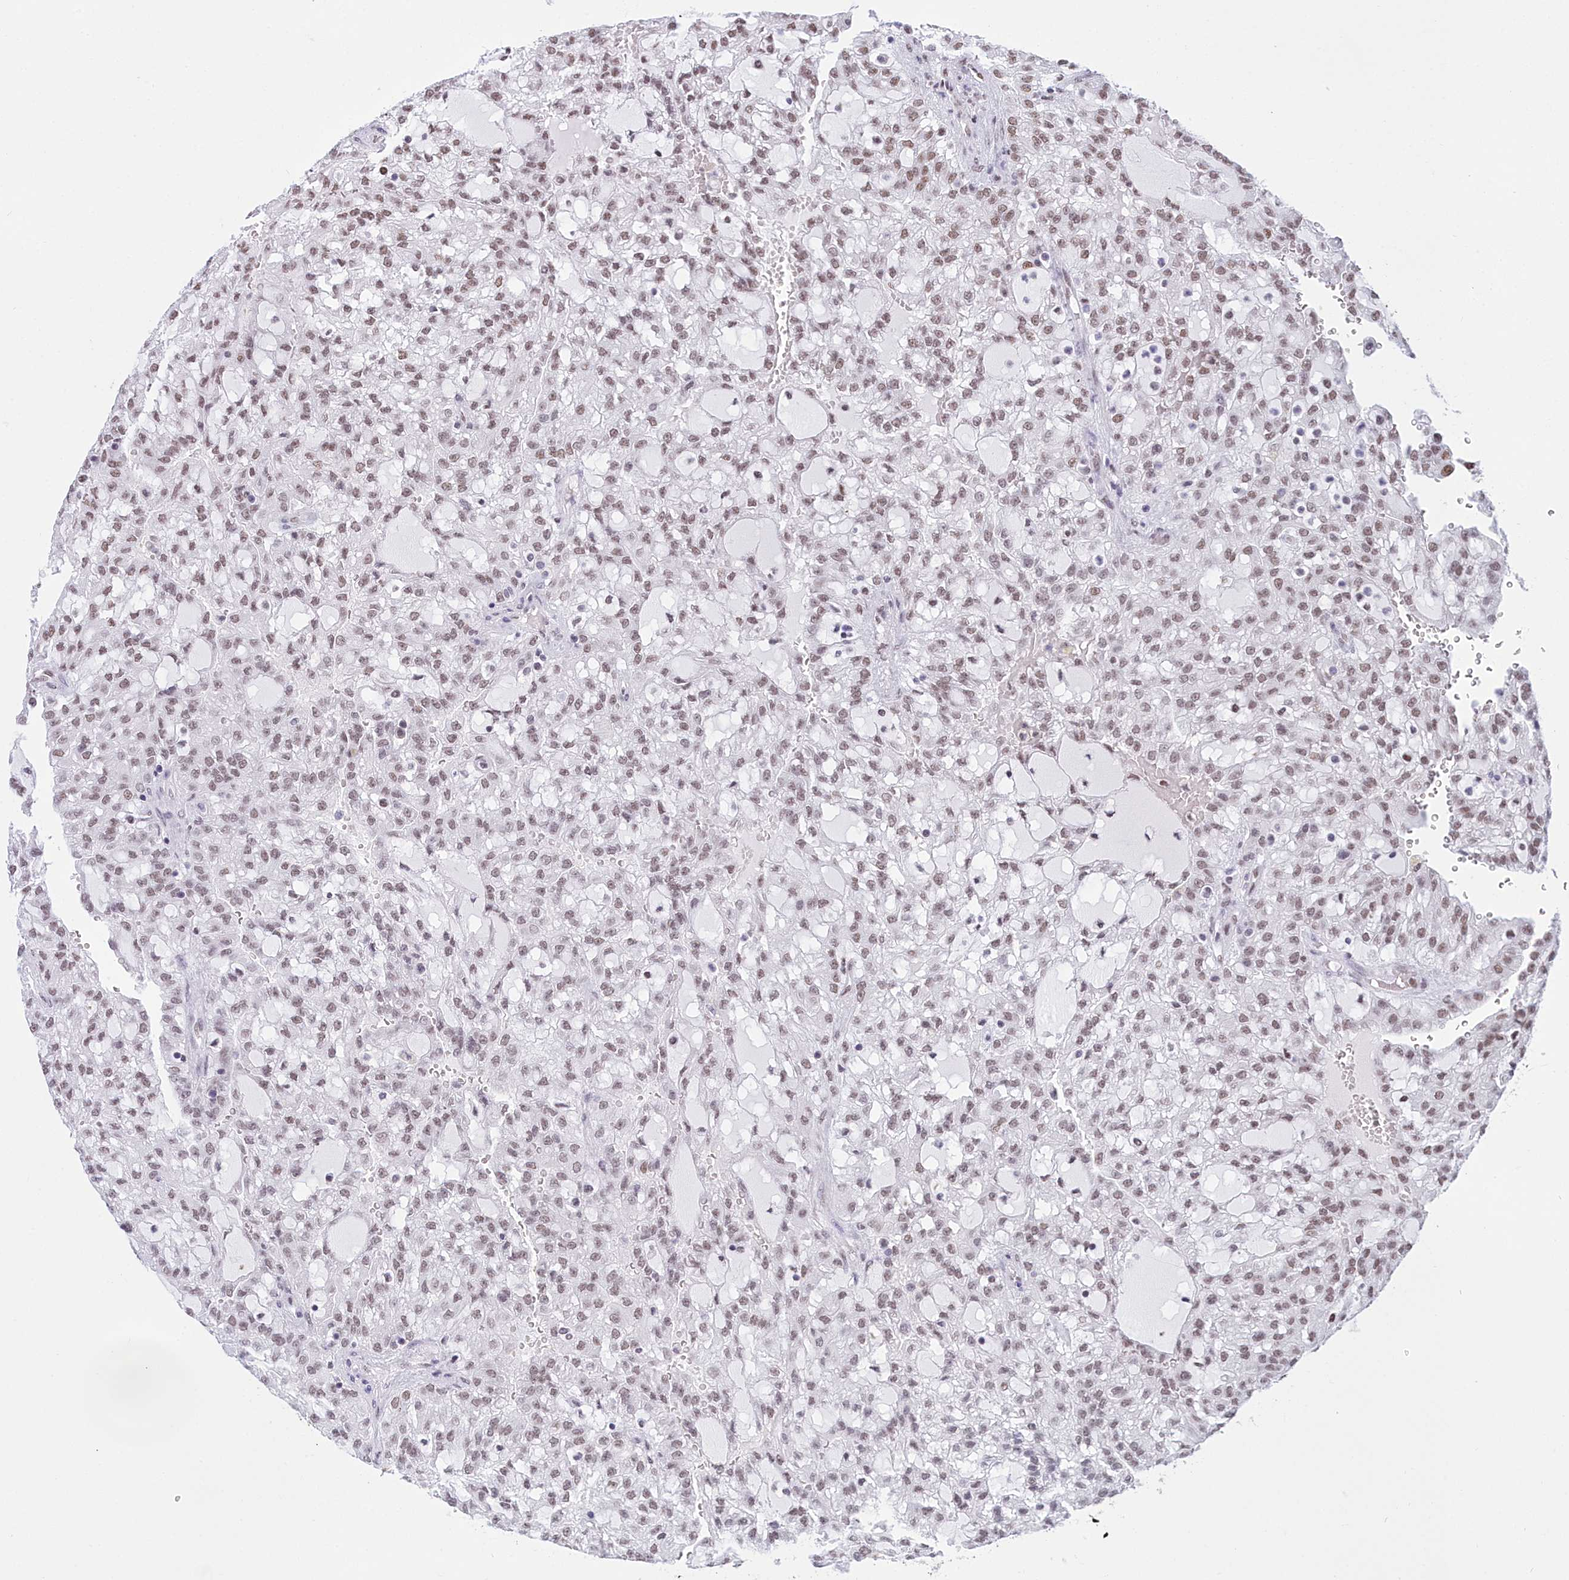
{"staining": {"intensity": "moderate", "quantity": ">75%", "location": "nuclear"}, "tissue": "renal cancer", "cell_type": "Tumor cells", "image_type": "cancer", "snomed": [{"axis": "morphology", "description": "Adenocarcinoma, NOS"}, {"axis": "topography", "description": "Kidney"}], "caption": "Tumor cells show medium levels of moderate nuclear expression in about >75% of cells in human renal cancer (adenocarcinoma). (DAB IHC with brightfield microscopy, high magnification).", "gene": "CDC26", "patient": {"sex": "male", "age": 63}}